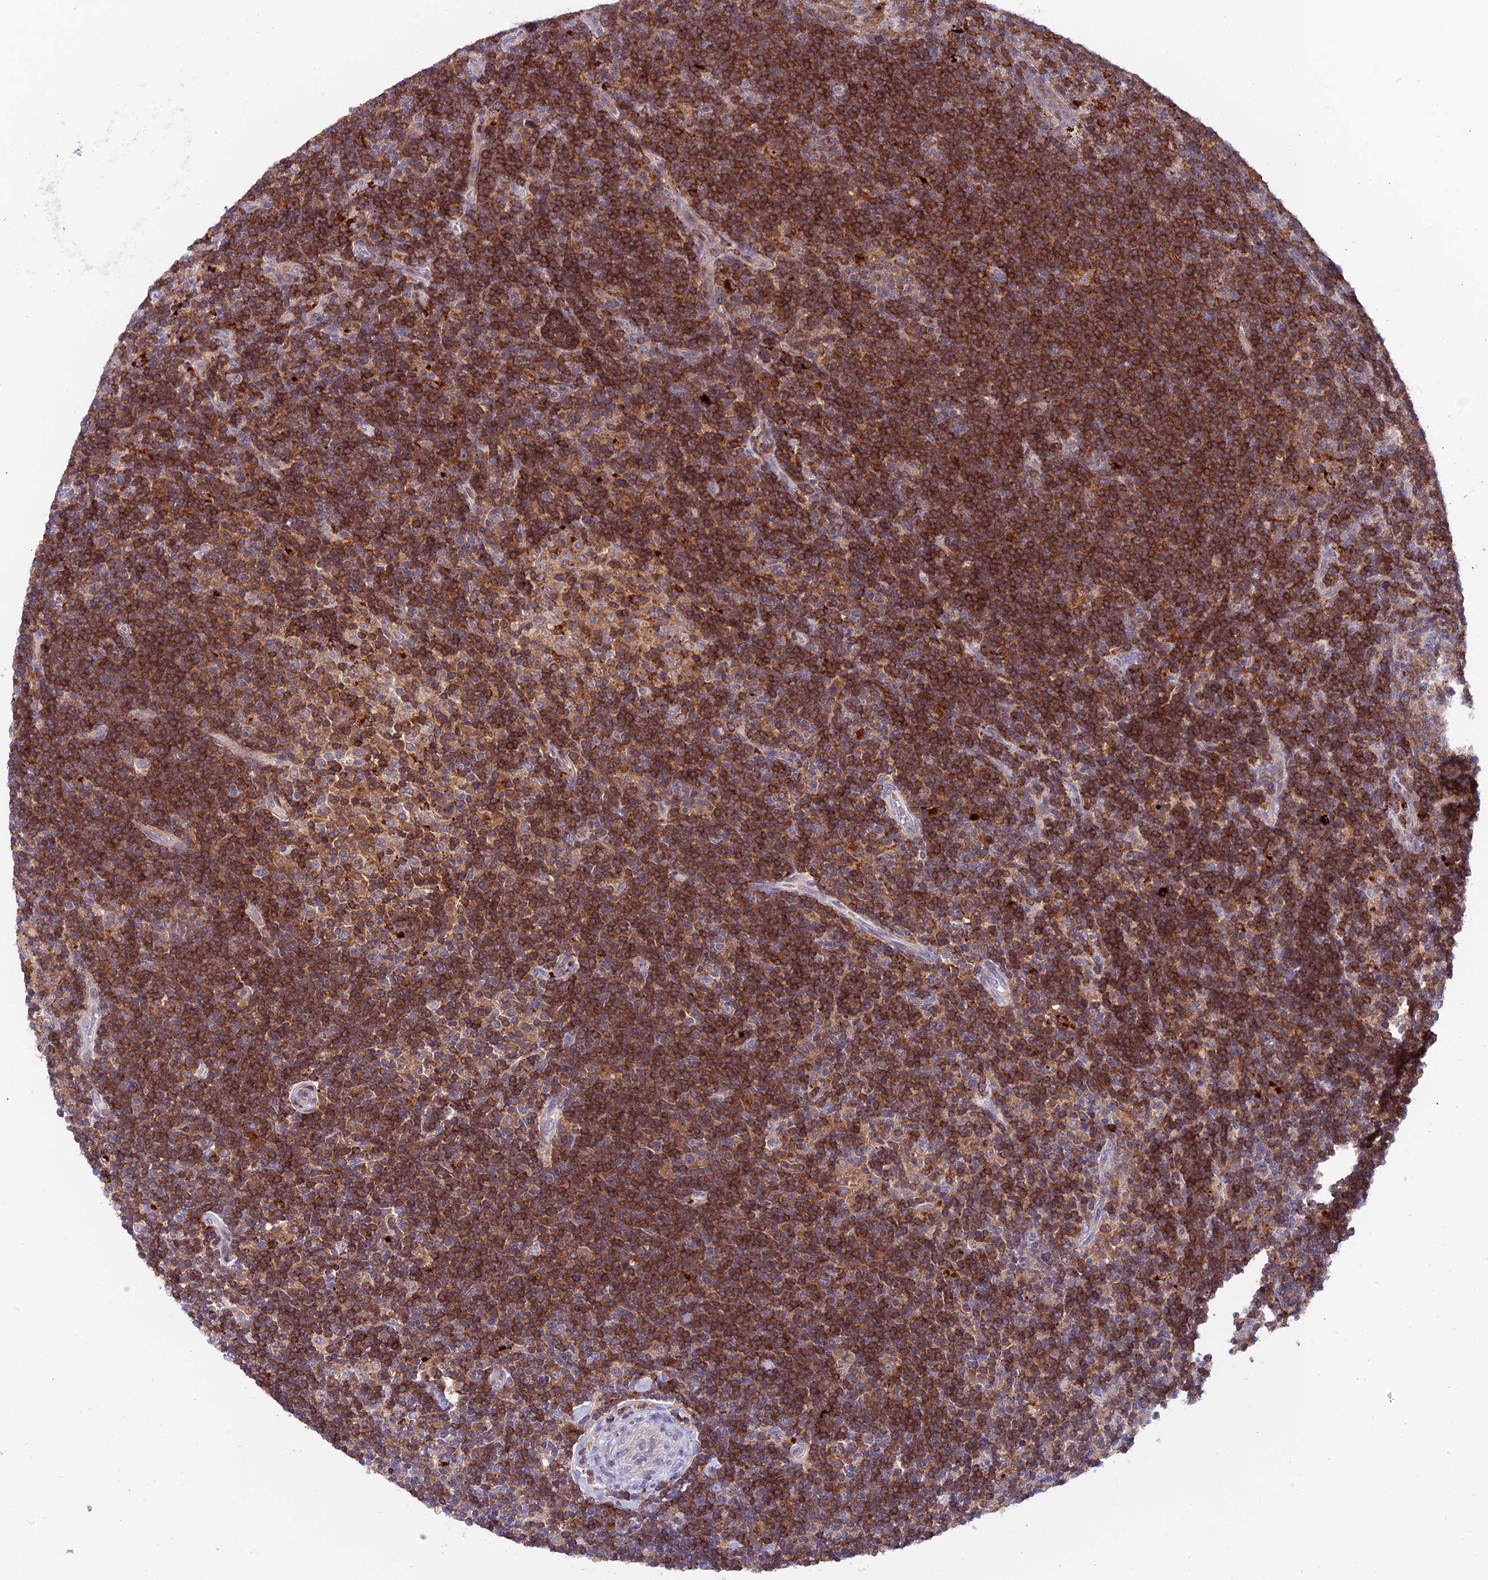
{"staining": {"intensity": "negative", "quantity": "none", "location": "none"}, "tissue": "lymphoma", "cell_type": "Tumor cells", "image_type": "cancer", "snomed": [{"axis": "morphology", "description": "Hodgkin's disease, NOS"}, {"axis": "topography", "description": "Lymph node"}], "caption": "Immunohistochemistry image of Hodgkin's disease stained for a protein (brown), which exhibits no expression in tumor cells.", "gene": "ARHGEF18", "patient": {"sex": "female", "age": 57}}